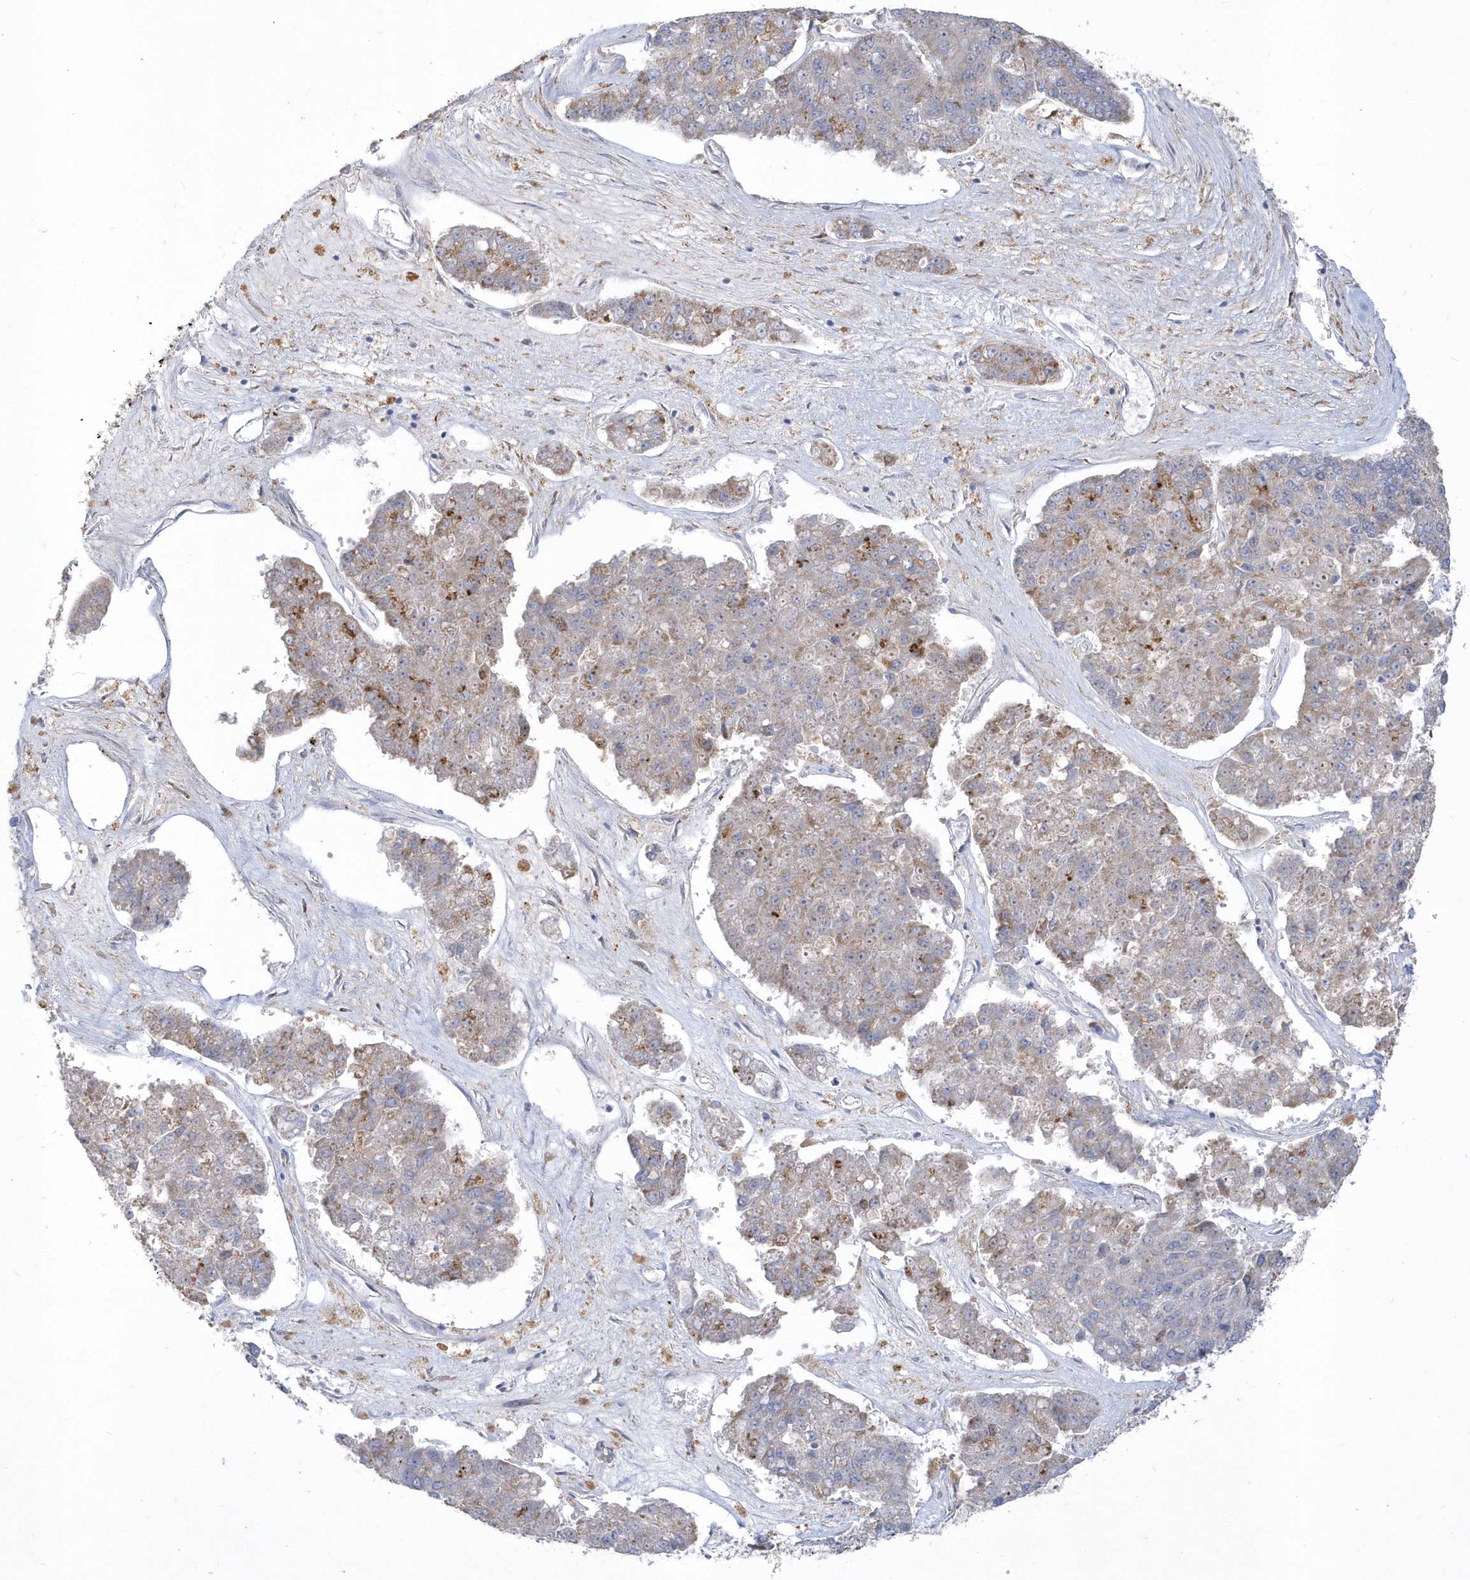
{"staining": {"intensity": "negative", "quantity": "none", "location": "none"}, "tissue": "pancreatic cancer", "cell_type": "Tumor cells", "image_type": "cancer", "snomed": [{"axis": "morphology", "description": "Adenocarcinoma, NOS"}, {"axis": "topography", "description": "Pancreas"}], "caption": "IHC photomicrograph of neoplastic tissue: human pancreatic adenocarcinoma stained with DAB (3,3'-diaminobenzidine) exhibits no significant protein positivity in tumor cells. The staining was performed using DAB (3,3'-diaminobenzidine) to visualize the protein expression in brown, while the nuclei were stained in blue with hematoxylin (Magnification: 20x).", "gene": "TSPEAR", "patient": {"sex": "male", "age": 50}}